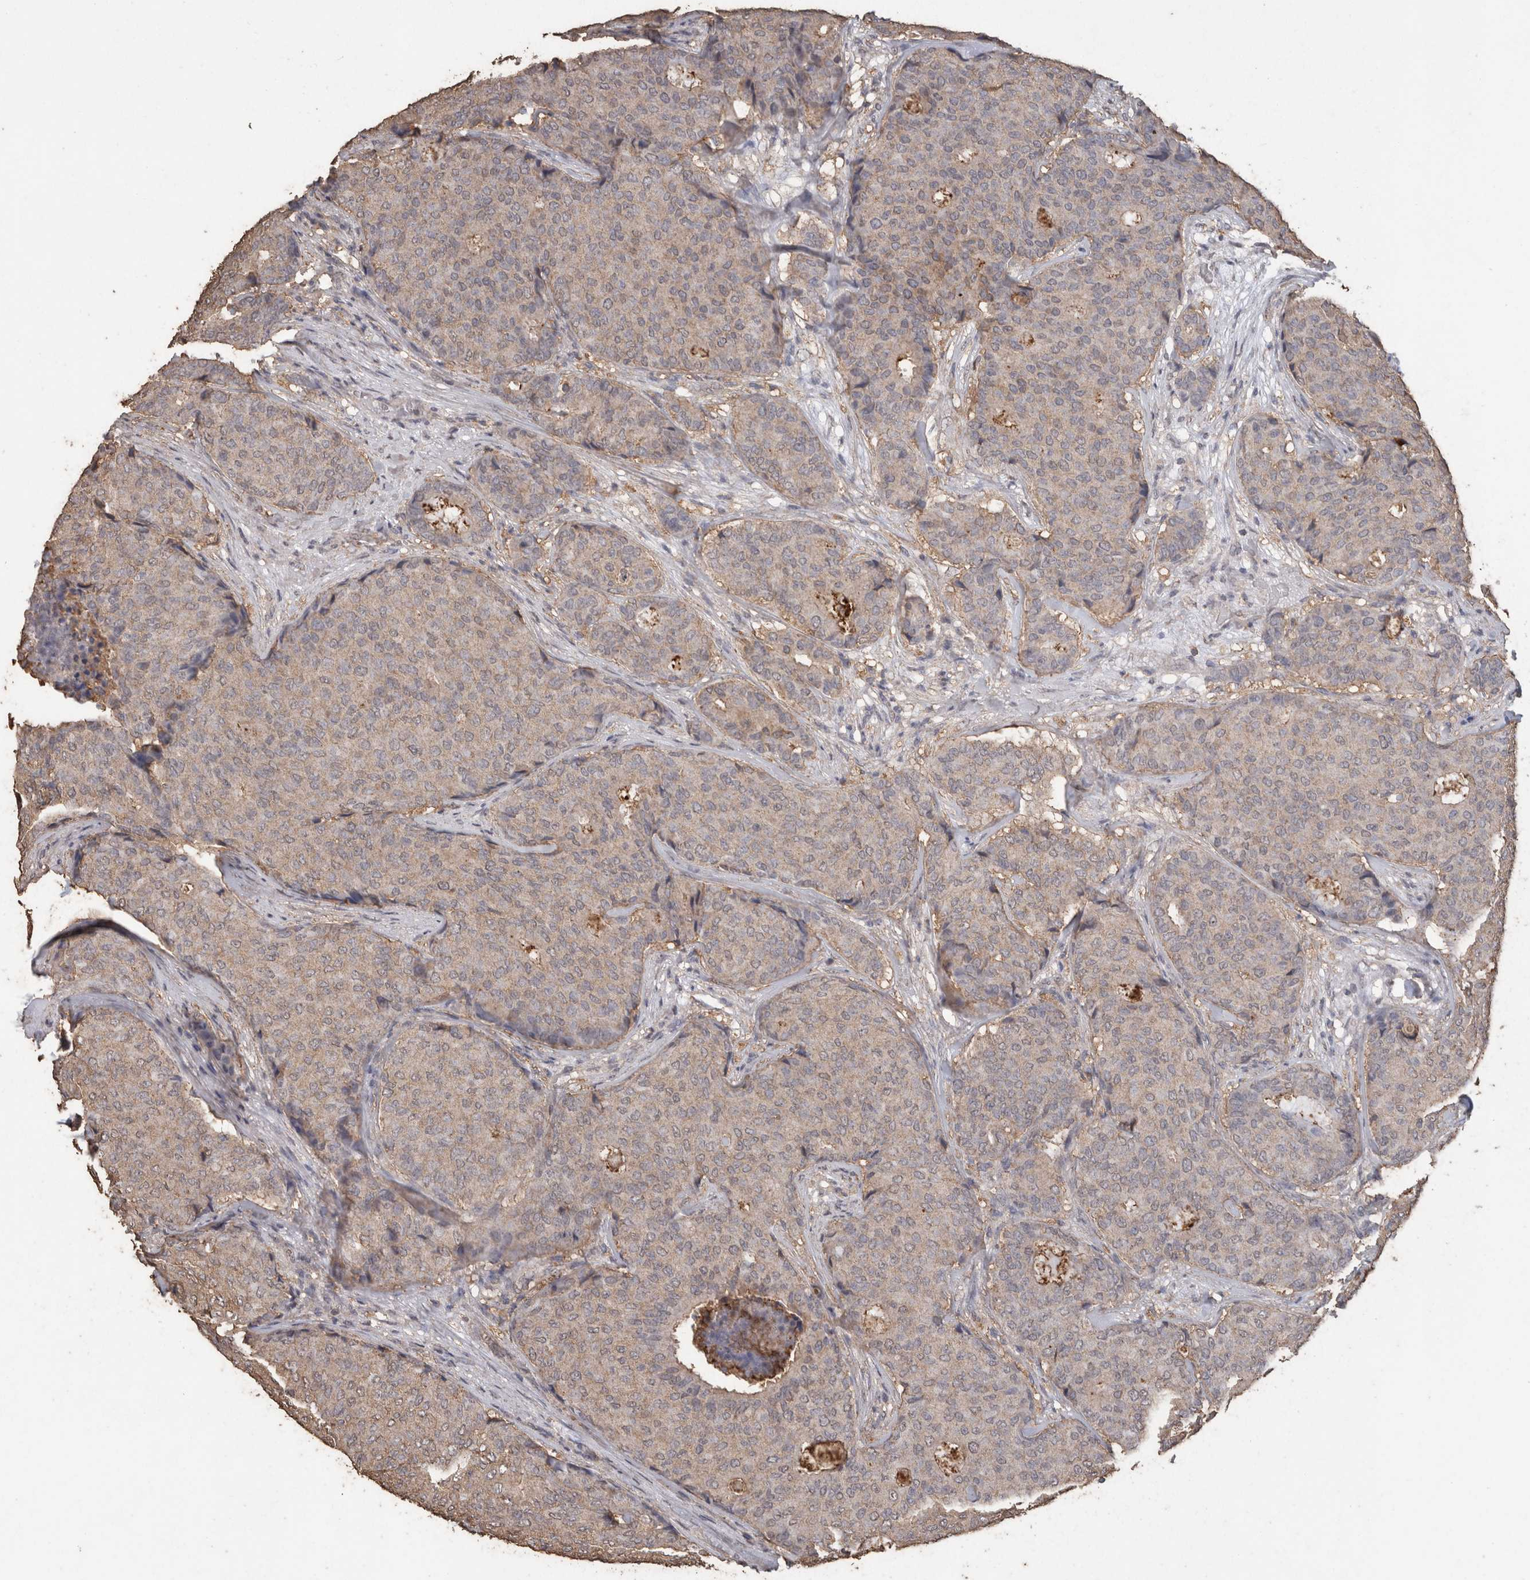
{"staining": {"intensity": "weak", "quantity": "<25%", "location": "cytoplasmic/membranous"}, "tissue": "breast cancer", "cell_type": "Tumor cells", "image_type": "cancer", "snomed": [{"axis": "morphology", "description": "Duct carcinoma"}, {"axis": "topography", "description": "Breast"}], "caption": "An immunohistochemistry histopathology image of breast cancer (infiltrating ductal carcinoma) is shown. There is no staining in tumor cells of breast cancer (infiltrating ductal carcinoma). (Brightfield microscopy of DAB (3,3'-diaminobenzidine) IHC at high magnification).", "gene": "CX3CL1", "patient": {"sex": "female", "age": 75}}